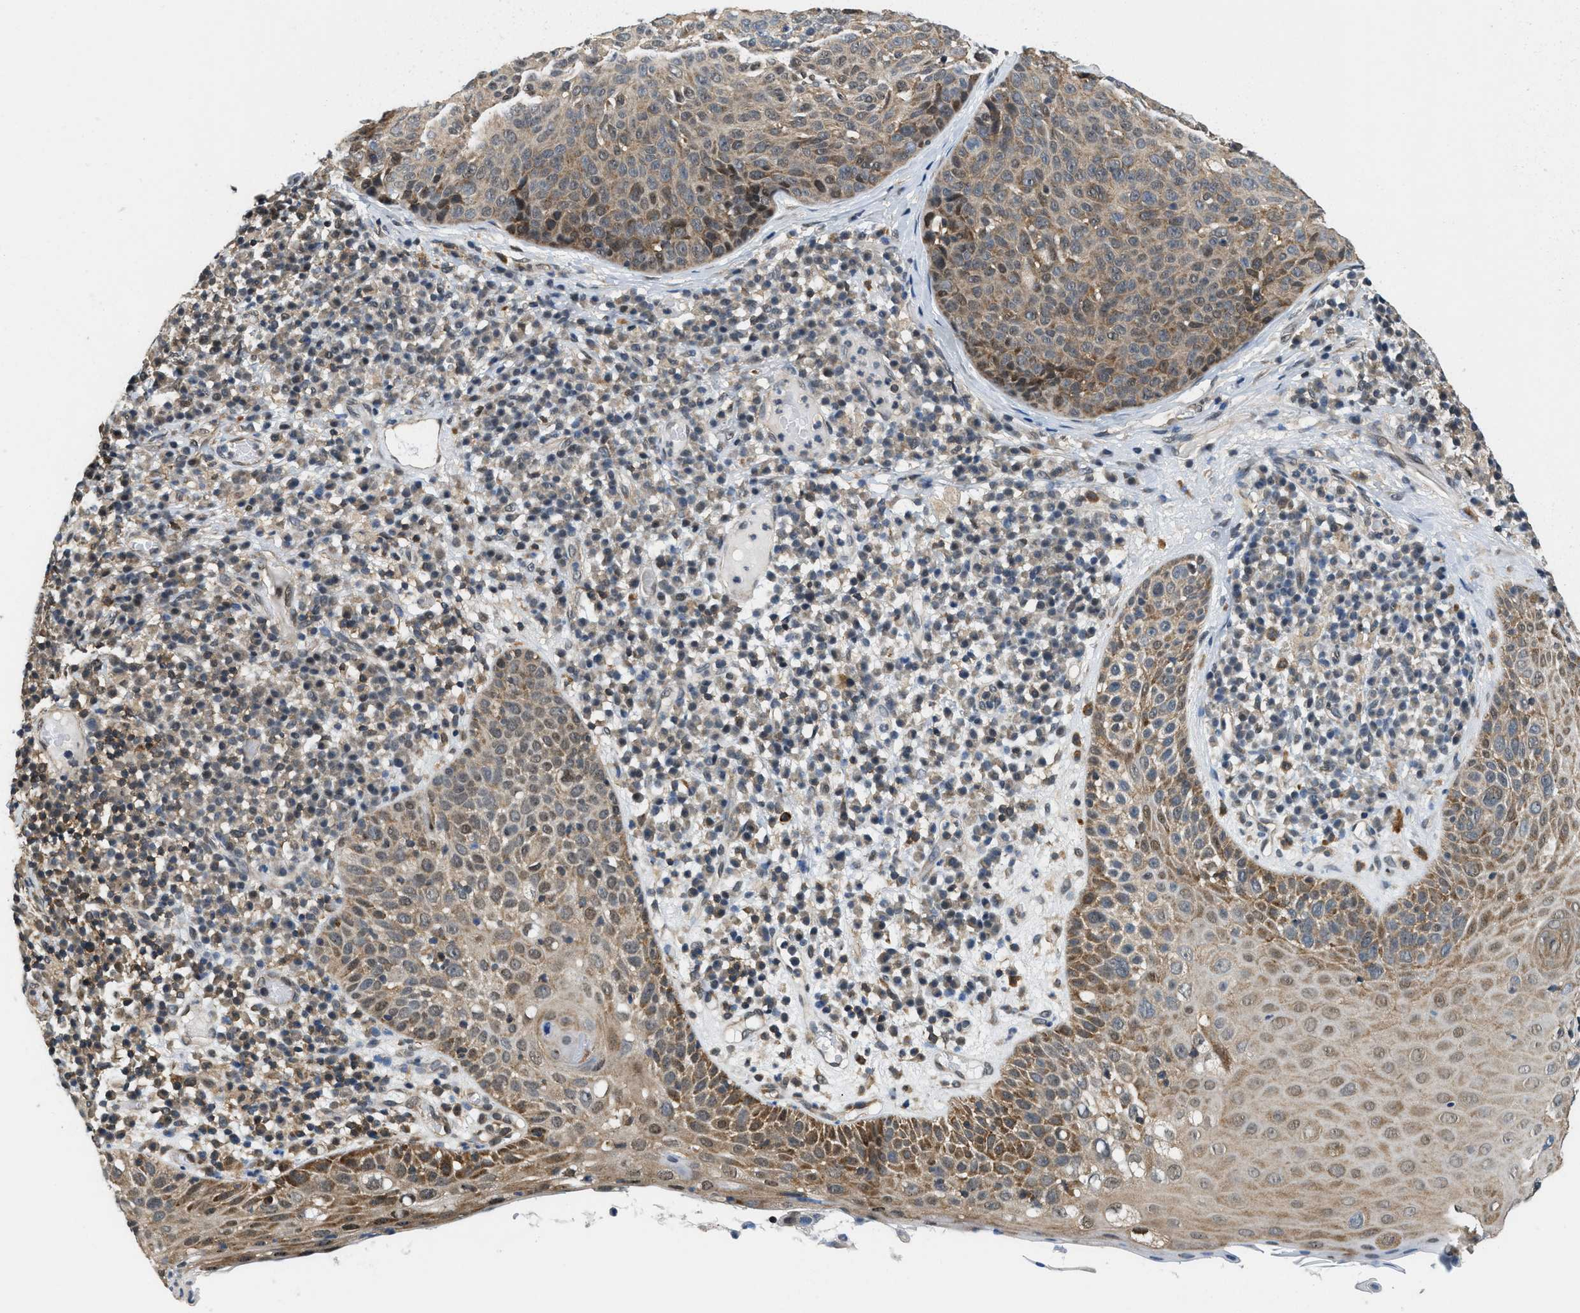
{"staining": {"intensity": "moderate", "quantity": "25%-75%", "location": "cytoplasmic/membranous,nuclear"}, "tissue": "skin cancer", "cell_type": "Tumor cells", "image_type": "cancer", "snomed": [{"axis": "morphology", "description": "Squamous cell carcinoma in situ, NOS"}, {"axis": "morphology", "description": "Squamous cell carcinoma, NOS"}, {"axis": "topography", "description": "Skin"}], "caption": "The image demonstrates staining of skin cancer, revealing moderate cytoplasmic/membranous and nuclear protein expression (brown color) within tumor cells. Immunohistochemistry (ihc) stains the protein of interest in brown and the nuclei are stained blue.", "gene": "ATF7IP", "patient": {"sex": "male", "age": 93}}